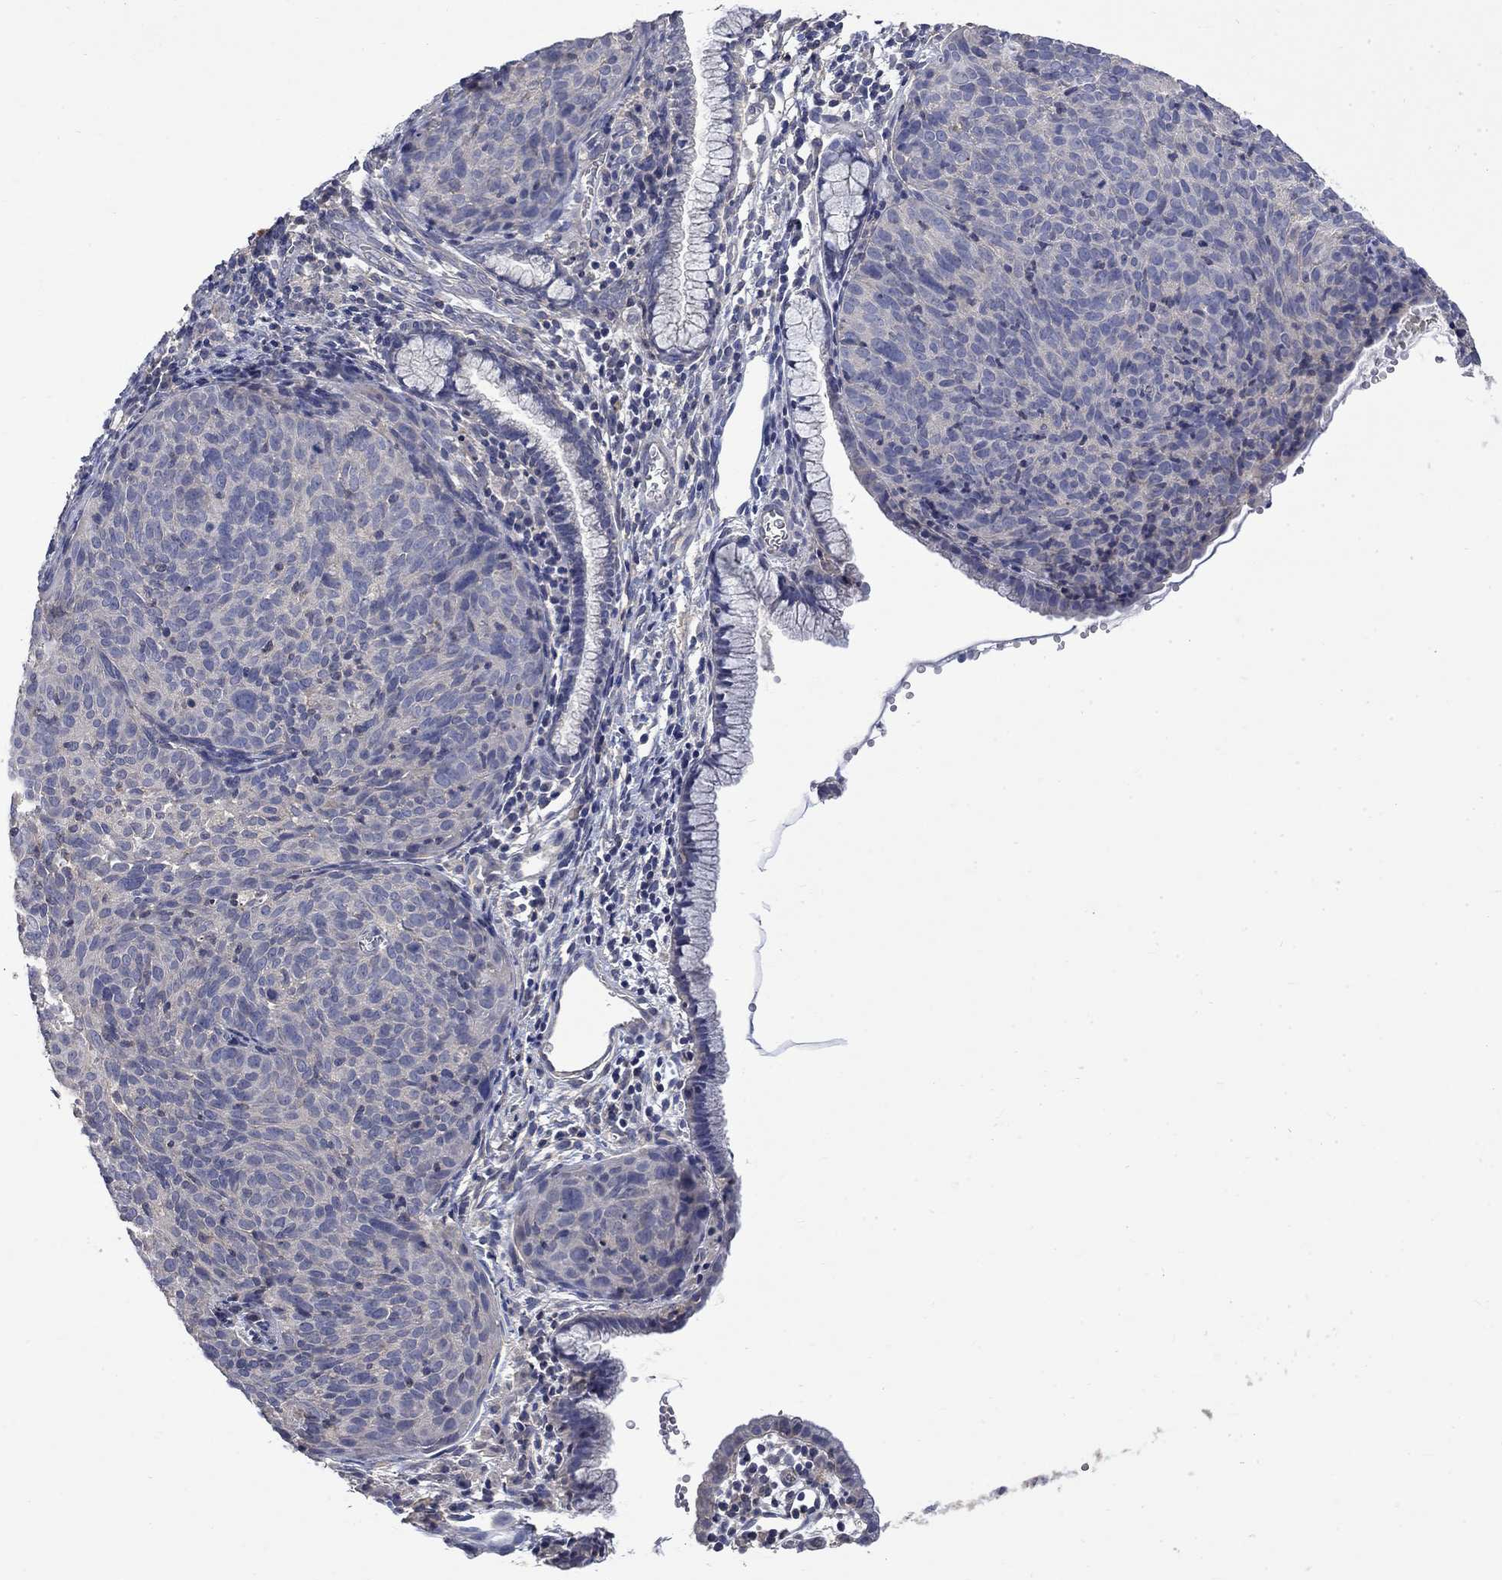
{"staining": {"intensity": "negative", "quantity": "none", "location": "none"}, "tissue": "cervical cancer", "cell_type": "Tumor cells", "image_type": "cancer", "snomed": [{"axis": "morphology", "description": "Squamous cell carcinoma, NOS"}, {"axis": "topography", "description": "Cervix"}], "caption": "Tumor cells show no significant staining in cervical cancer (squamous cell carcinoma).", "gene": "HSPA12A", "patient": {"sex": "female", "age": 39}}